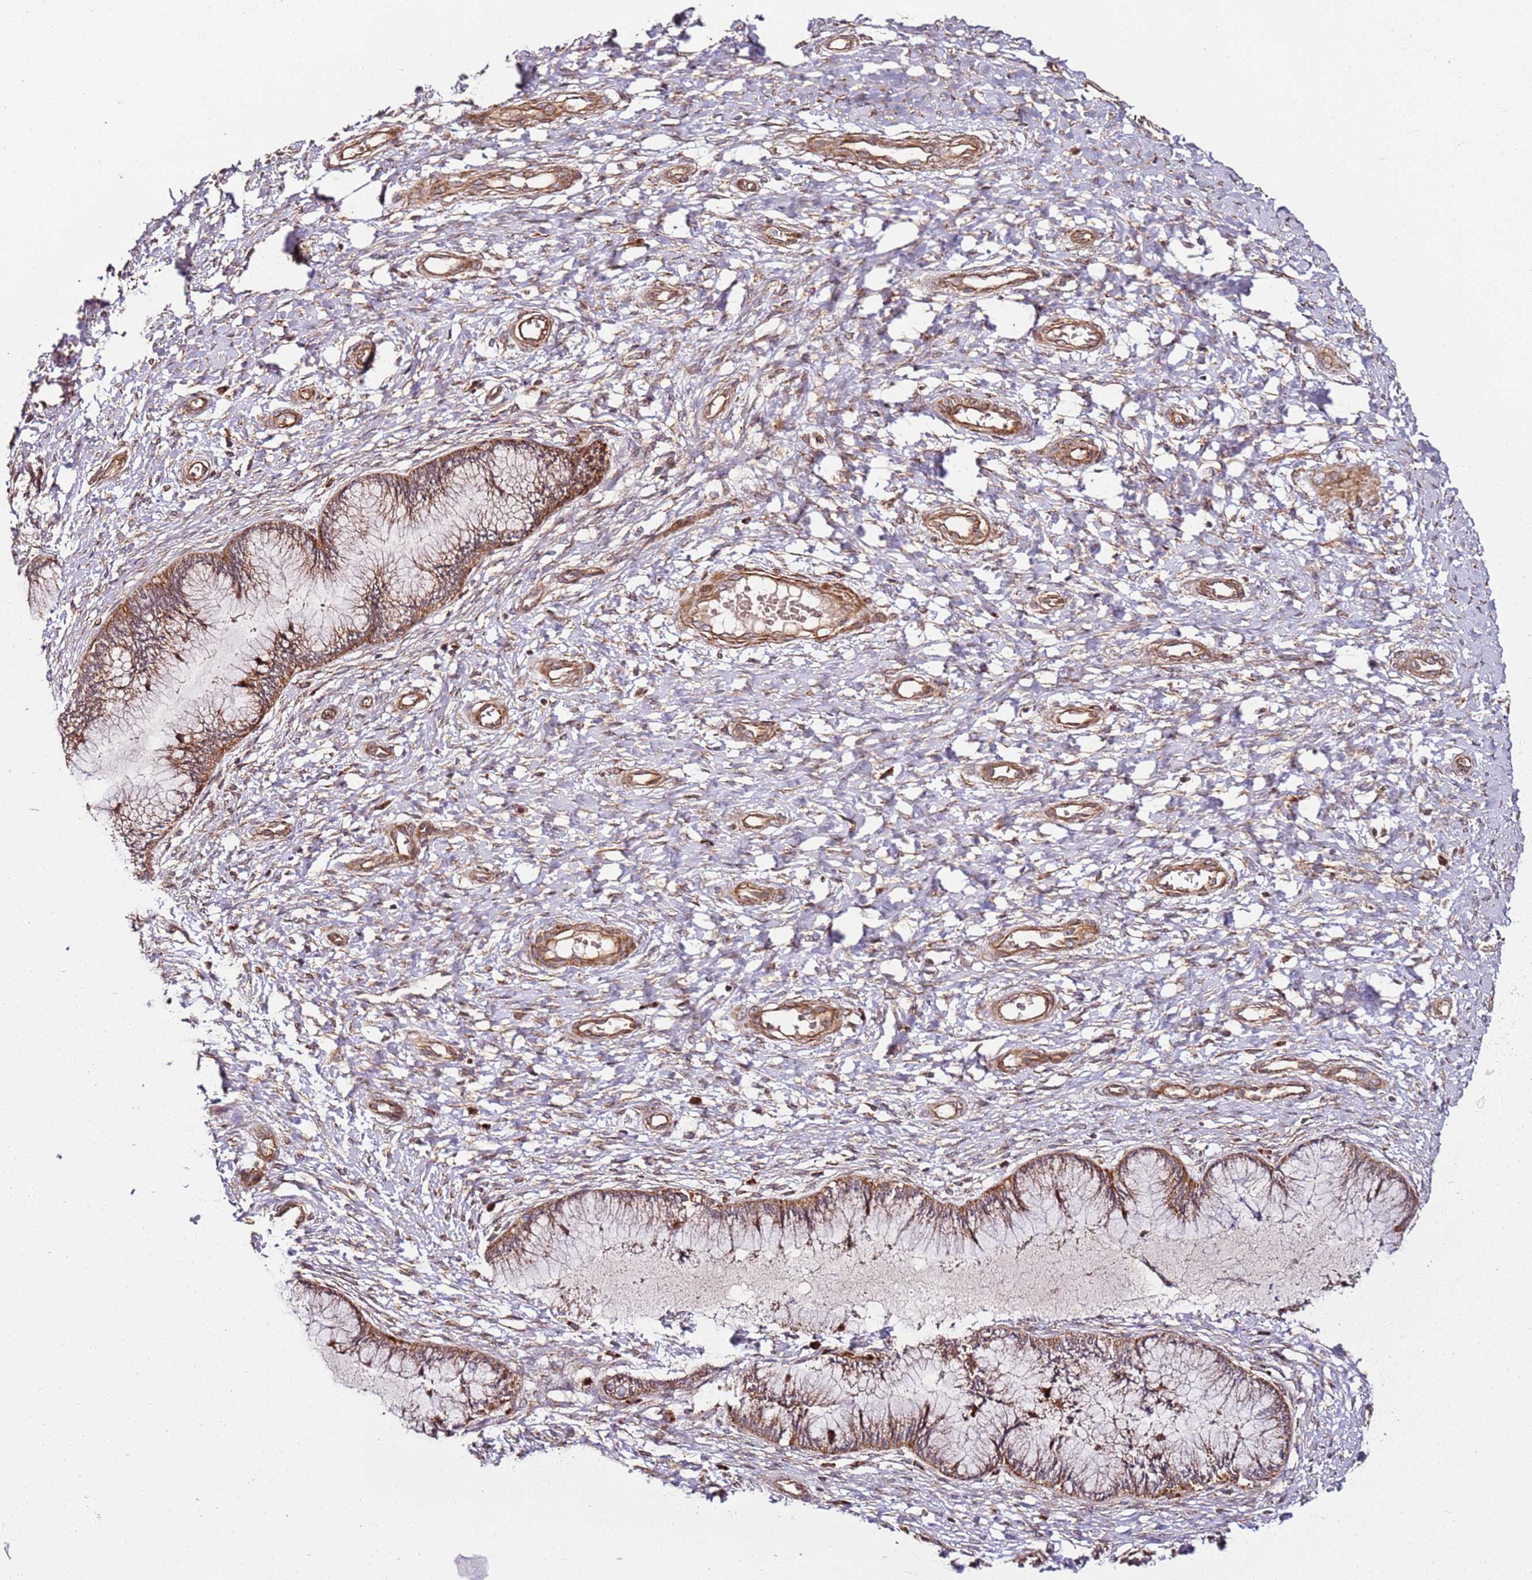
{"staining": {"intensity": "moderate", "quantity": ">75%", "location": "cytoplasmic/membranous"}, "tissue": "cervix", "cell_type": "Glandular cells", "image_type": "normal", "snomed": [{"axis": "morphology", "description": "Normal tissue, NOS"}, {"axis": "topography", "description": "Cervix"}], "caption": "This image shows immunohistochemistry staining of unremarkable human cervix, with medium moderate cytoplasmic/membranous positivity in about >75% of glandular cells.", "gene": "TM2D2", "patient": {"sex": "female", "age": 33}}